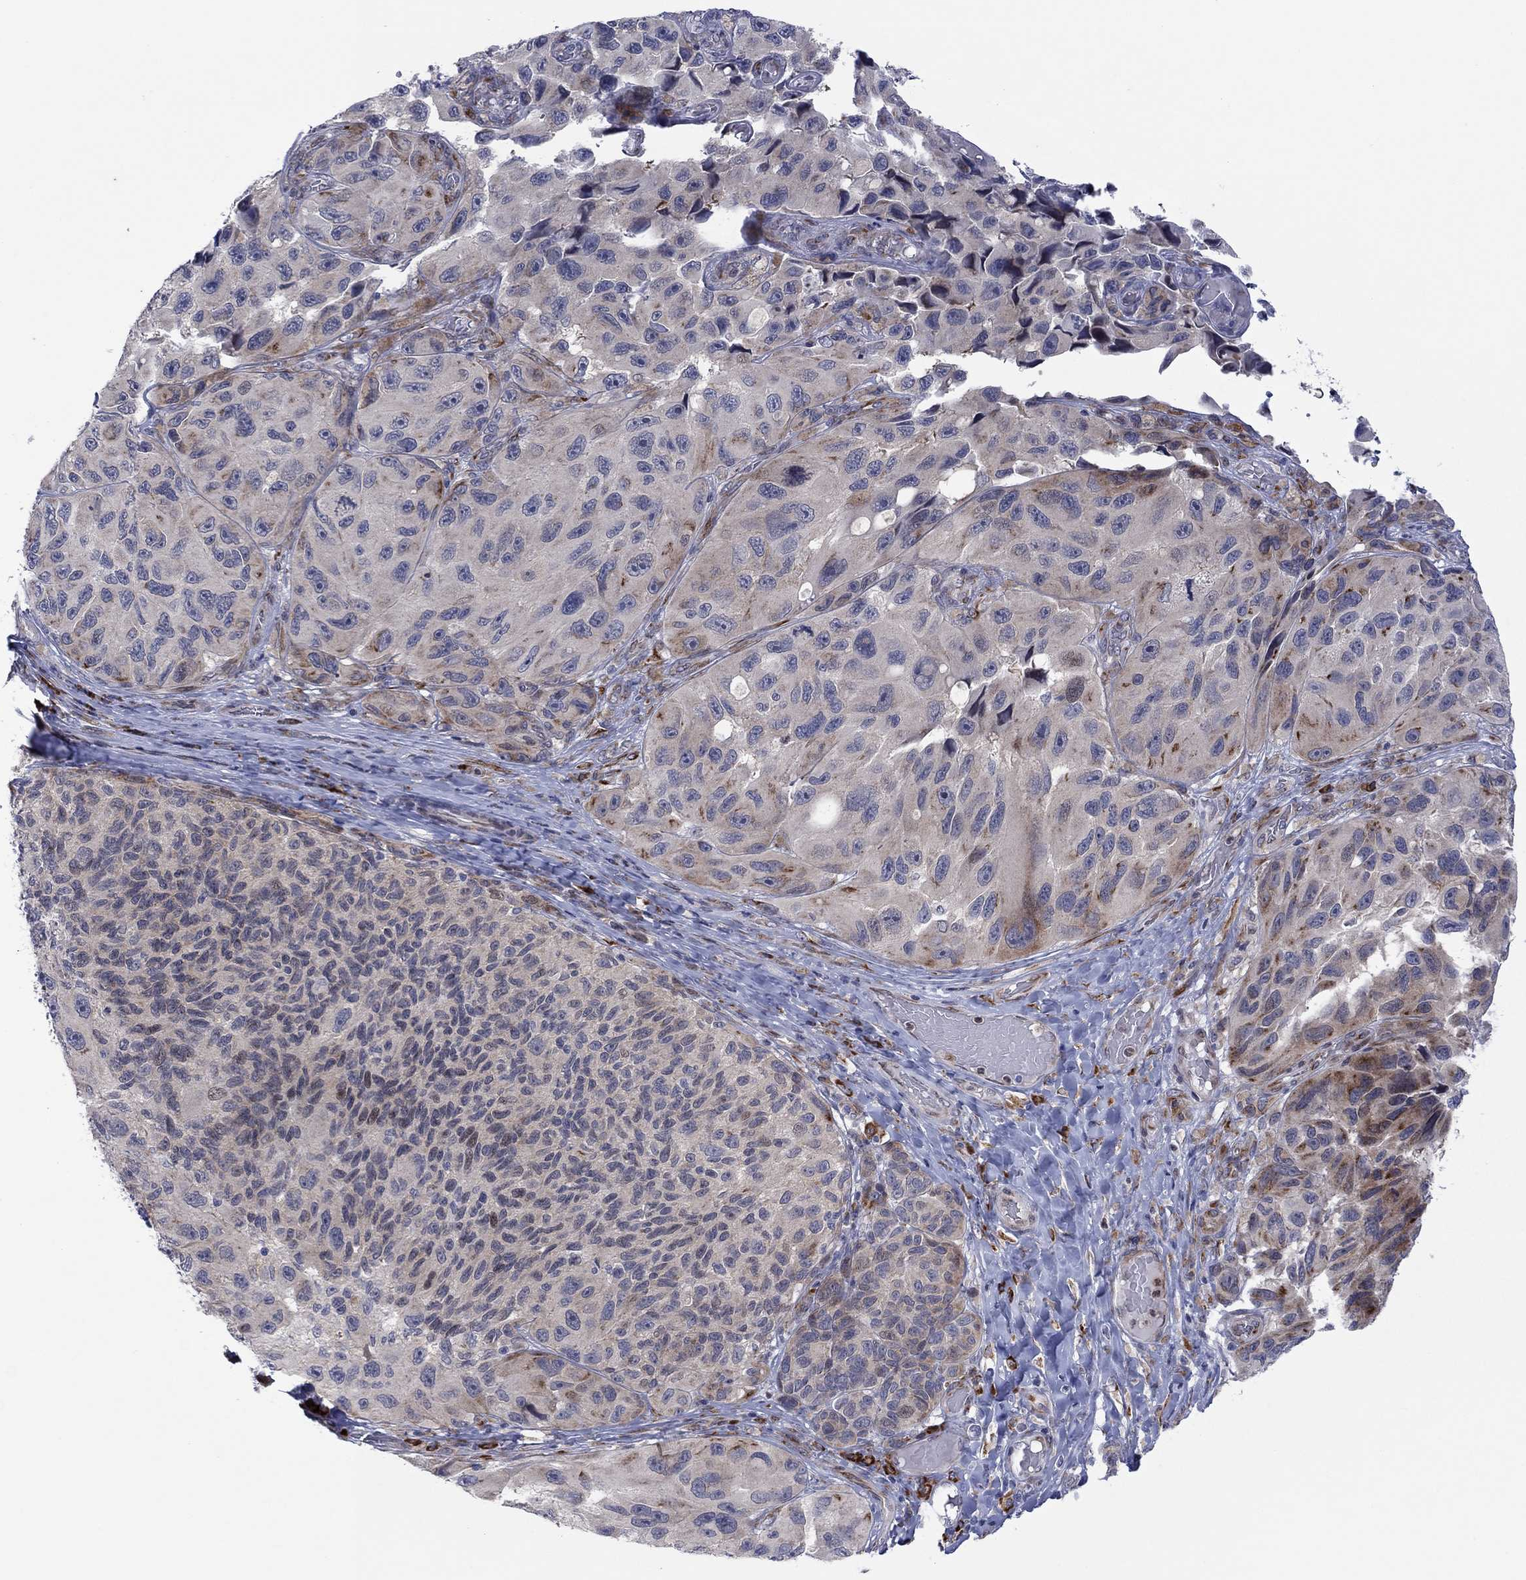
{"staining": {"intensity": "moderate", "quantity": "<25%", "location": "cytoplasmic/membranous"}, "tissue": "melanoma", "cell_type": "Tumor cells", "image_type": "cancer", "snomed": [{"axis": "morphology", "description": "Malignant melanoma, NOS"}, {"axis": "topography", "description": "Skin"}], "caption": "Immunohistochemical staining of melanoma exhibits low levels of moderate cytoplasmic/membranous protein expression in about <25% of tumor cells.", "gene": "TTC21B", "patient": {"sex": "female", "age": 73}}